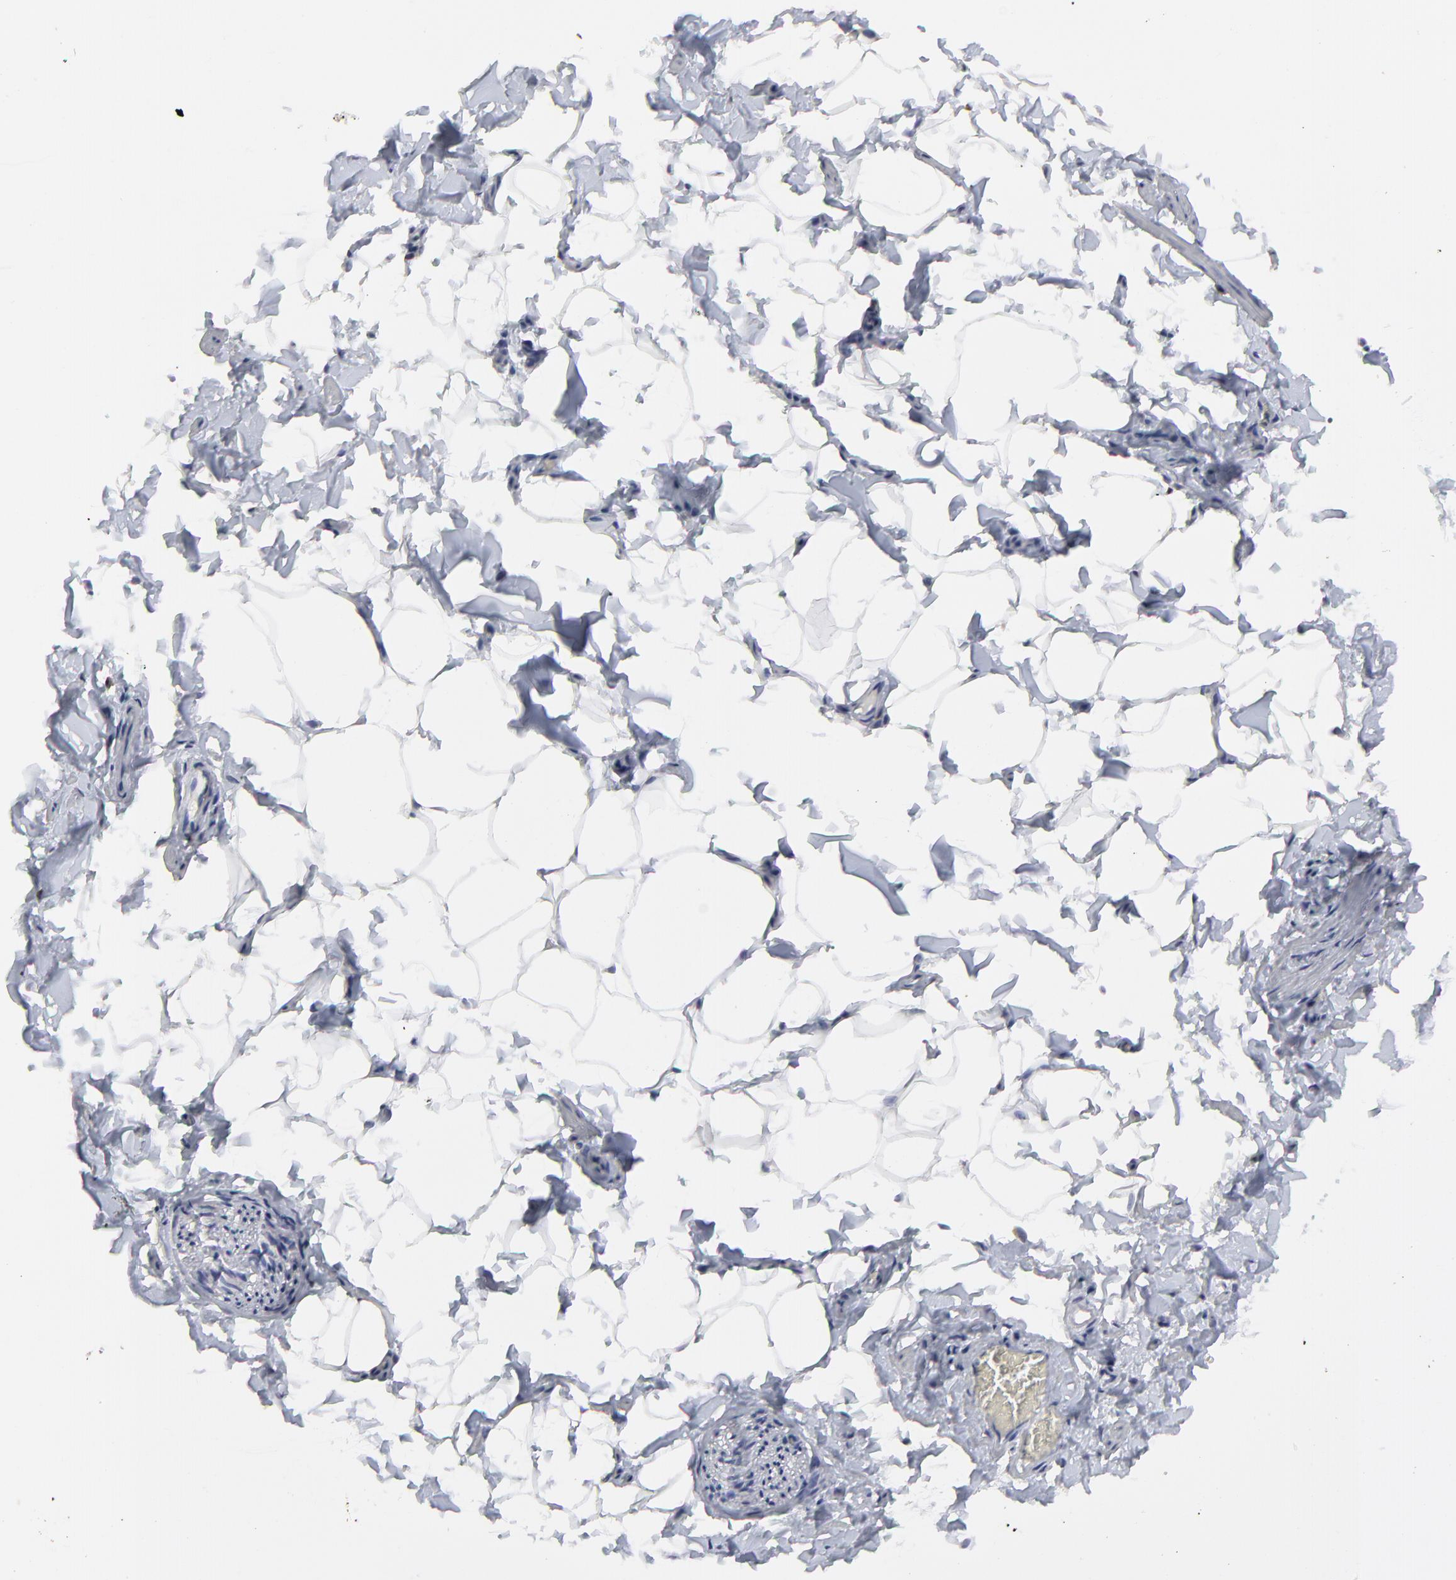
{"staining": {"intensity": "negative", "quantity": "none", "location": "none"}, "tissue": "adipose tissue", "cell_type": "Adipocytes", "image_type": "normal", "snomed": [{"axis": "morphology", "description": "Normal tissue, NOS"}, {"axis": "topography", "description": "Vascular tissue"}], "caption": "Protein analysis of normal adipose tissue exhibits no significant expression in adipocytes. Nuclei are stained in blue.", "gene": "NCAPH", "patient": {"sex": "male", "age": 41}}